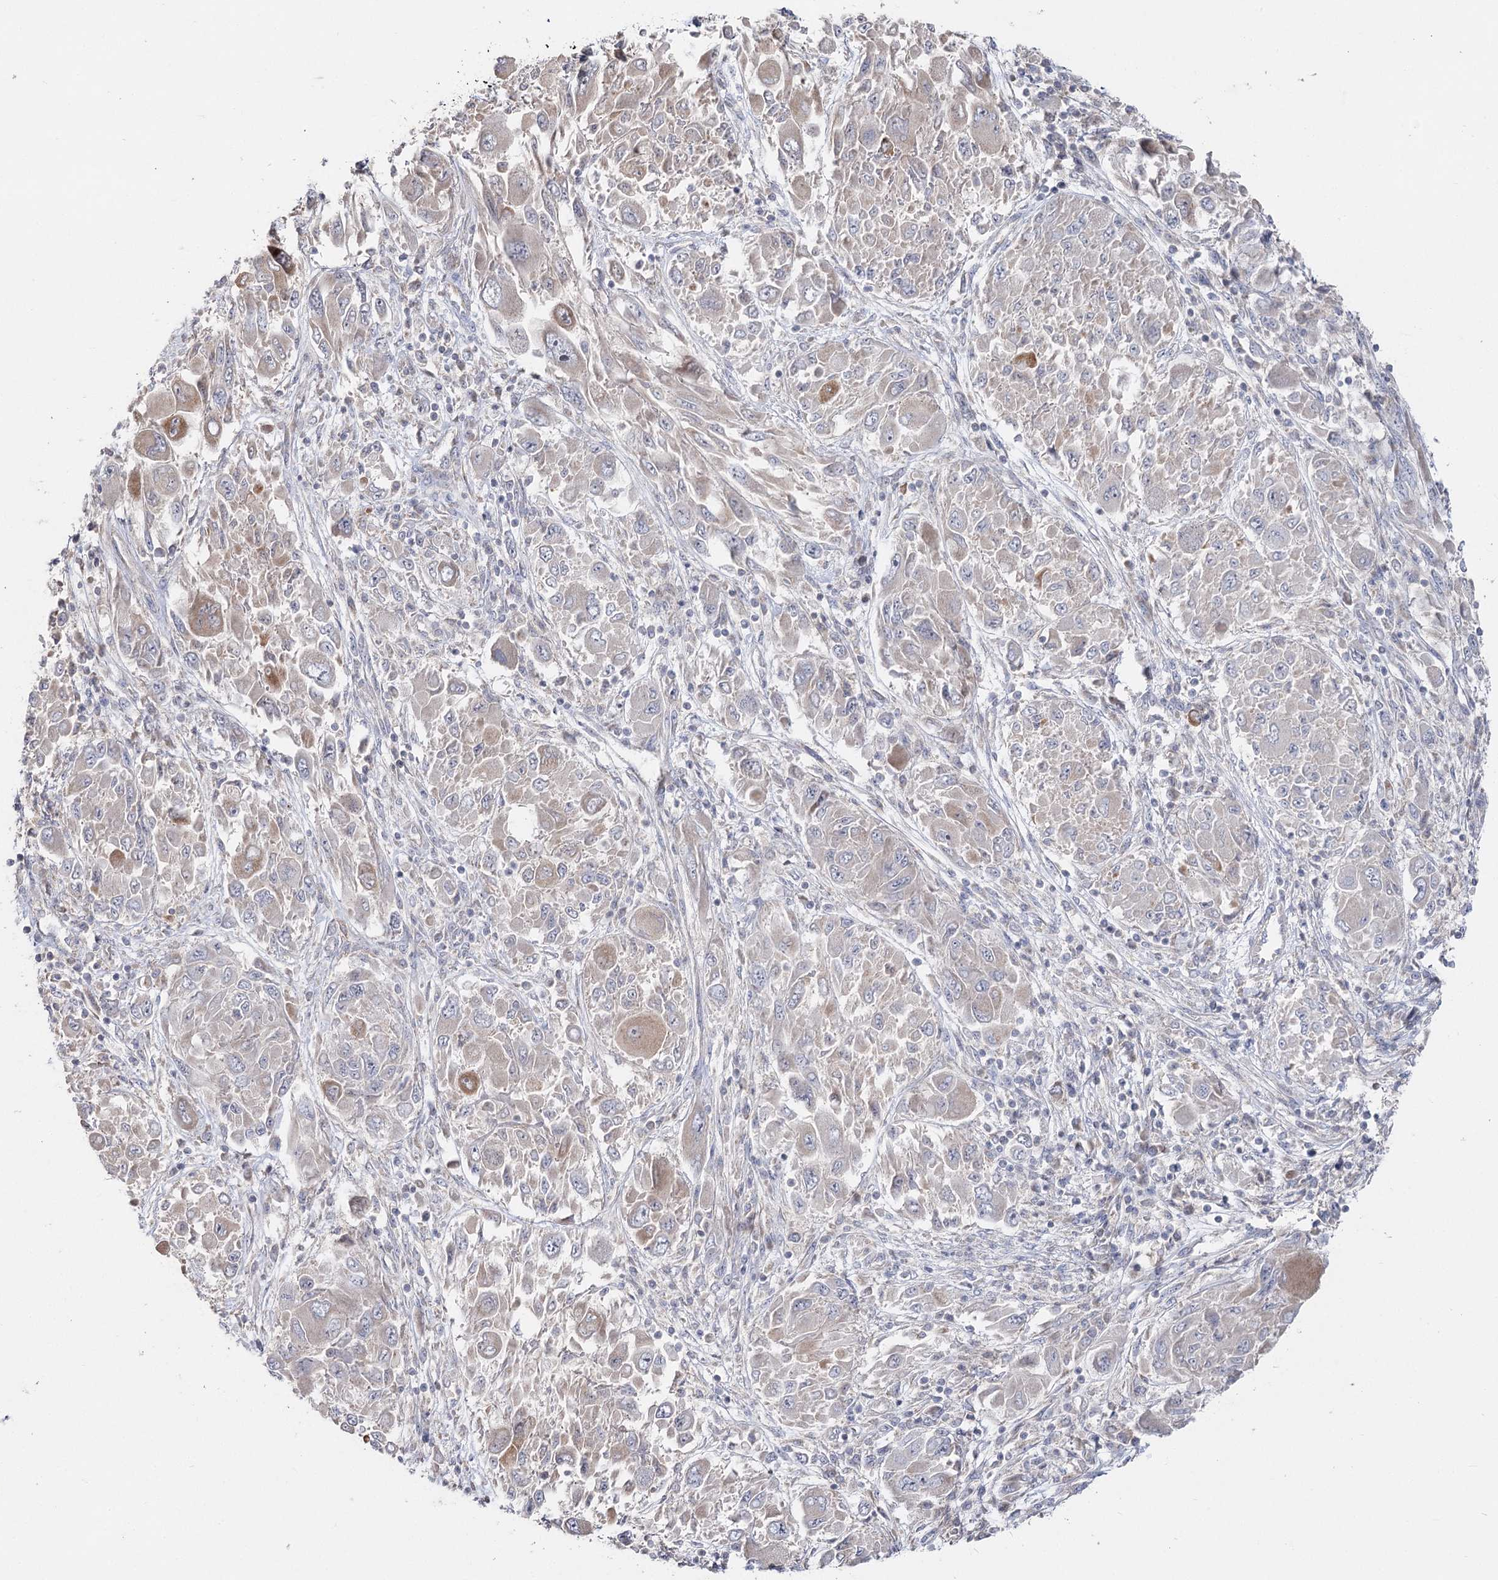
{"staining": {"intensity": "weak", "quantity": "<25%", "location": "cytoplasmic/membranous"}, "tissue": "melanoma", "cell_type": "Tumor cells", "image_type": "cancer", "snomed": [{"axis": "morphology", "description": "Malignant melanoma, NOS"}, {"axis": "topography", "description": "Skin"}], "caption": "There is no significant positivity in tumor cells of melanoma.", "gene": "TMEM187", "patient": {"sex": "female", "age": 91}}